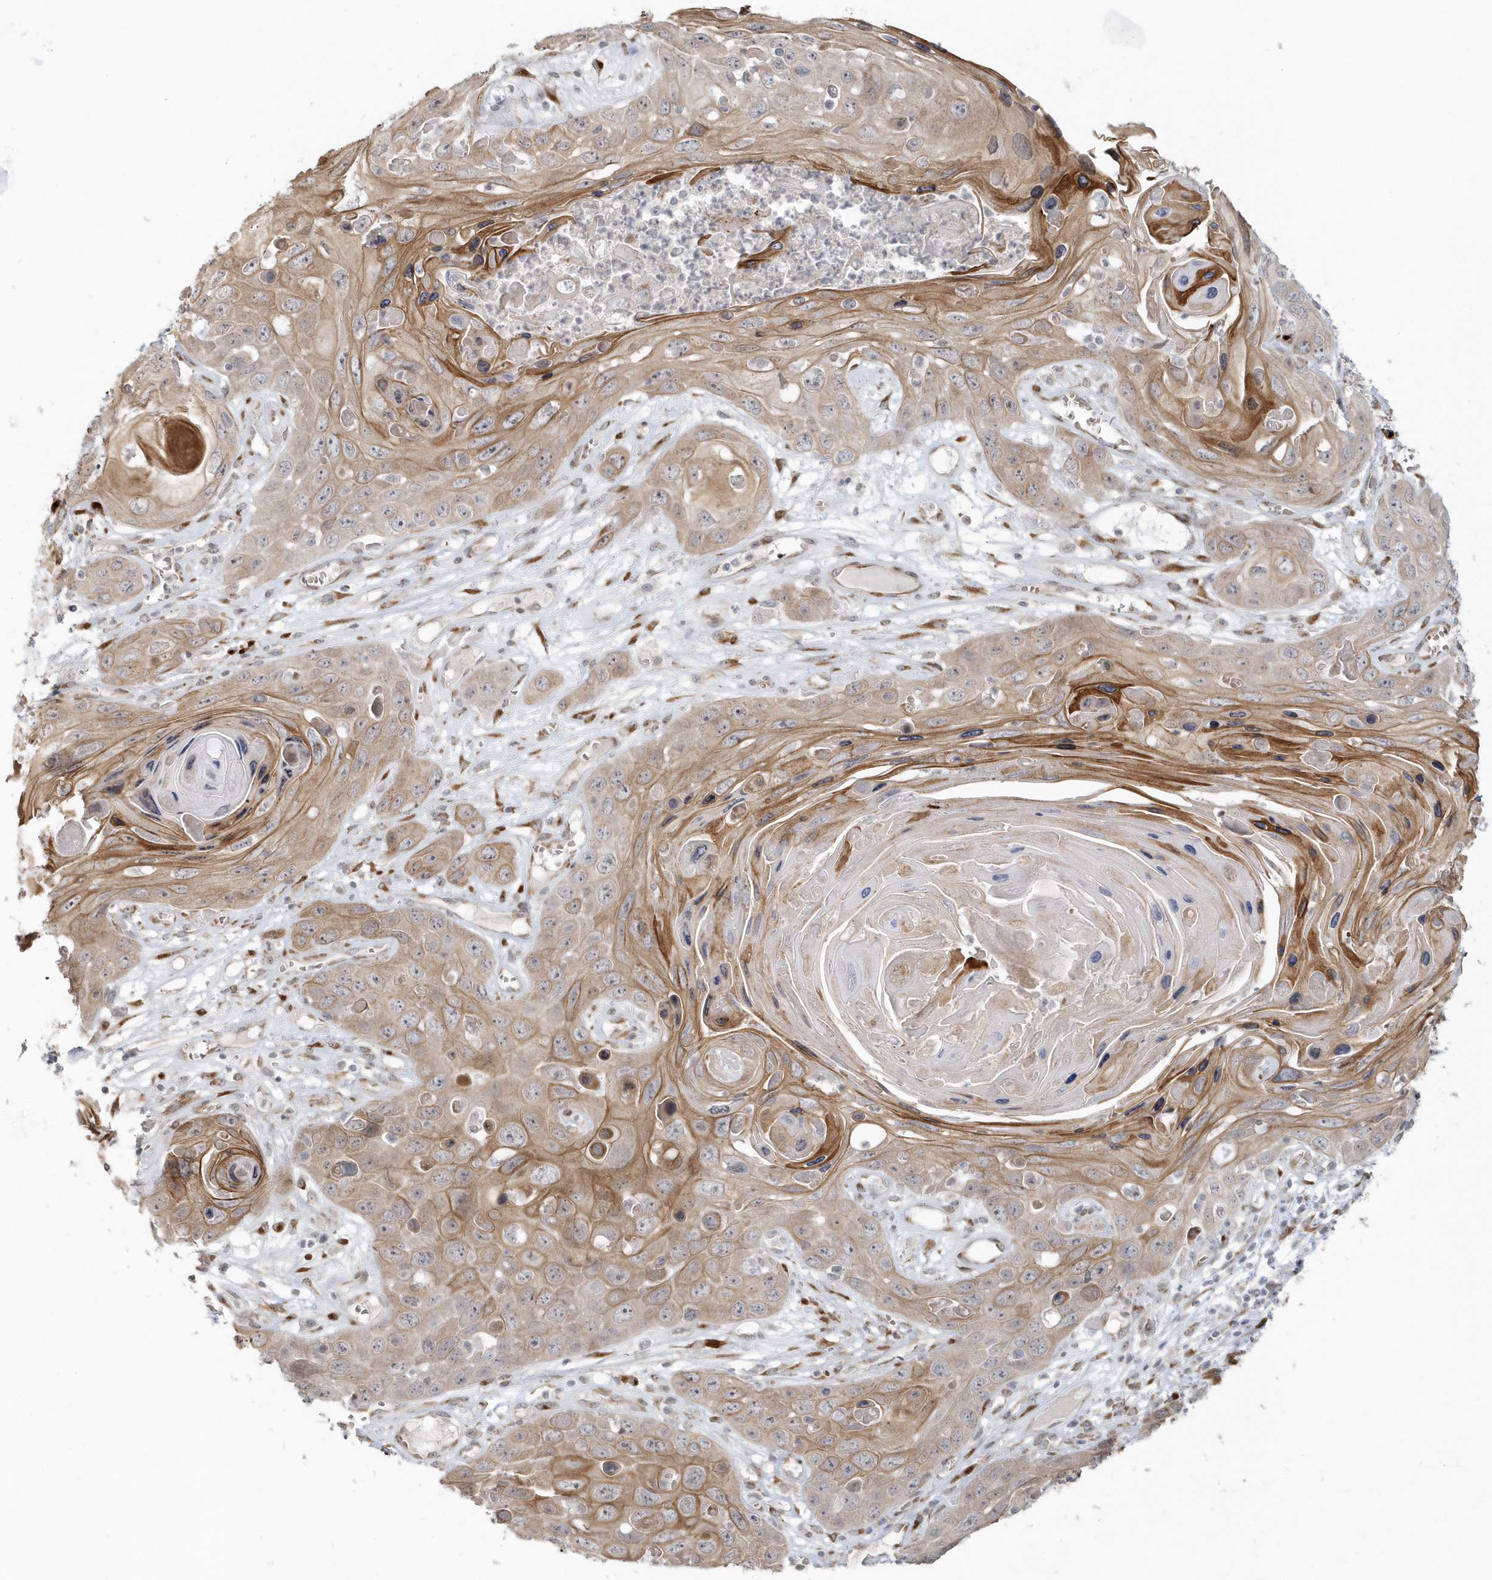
{"staining": {"intensity": "moderate", "quantity": ">75%", "location": "cytoplasmic/membranous"}, "tissue": "skin cancer", "cell_type": "Tumor cells", "image_type": "cancer", "snomed": [{"axis": "morphology", "description": "Squamous cell carcinoma, NOS"}, {"axis": "topography", "description": "Skin"}], "caption": "Immunohistochemical staining of skin cancer reveals moderate cytoplasmic/membranous protein staining in about >75% of tumor cells.", "gene": "DHFR", "patient": {"sex": "male", "age": 55}}